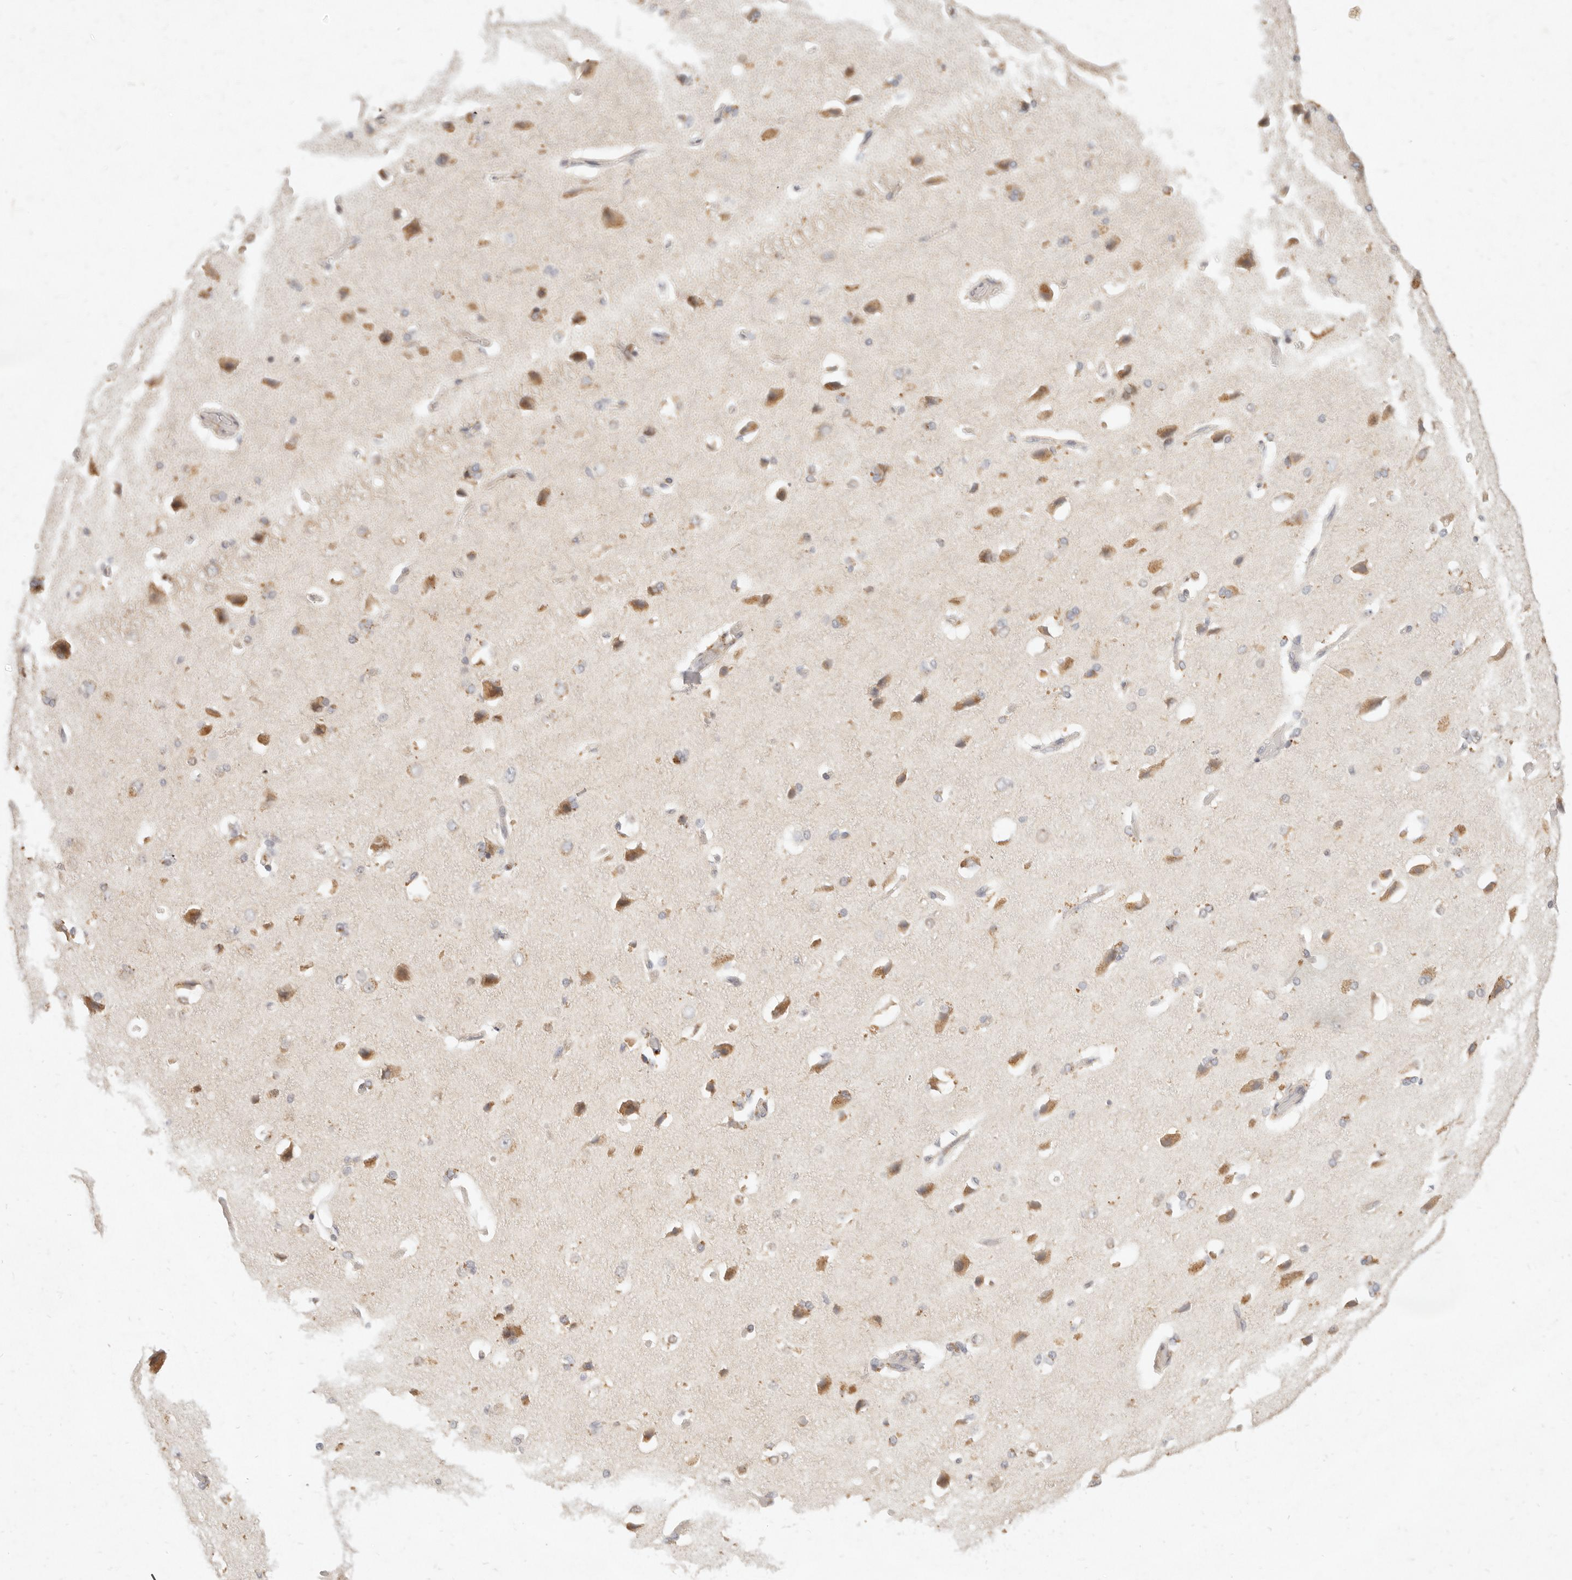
{"staining": {"intensity": "weak", "quantity": "25%-75%", "location": "cytoplasmic/membranous"}, "tissue": "cerebral cortex", "cell_type": "Endothelial cells", "image_type": "normal", "snomed": [{"axis": "morphology", "description": "Normal tissue, NOS"}, {"axis": "topography", "description": "Cerebral cortex"}], "caption": "Human cerebral cortex stained with a brown dye demonstrates weak cytoplasmic/membranous positive positivity in about 25%-75% of endothelial cells.", "gene": "ASCL3", "patient": {"sex": "male", "age": 62}}